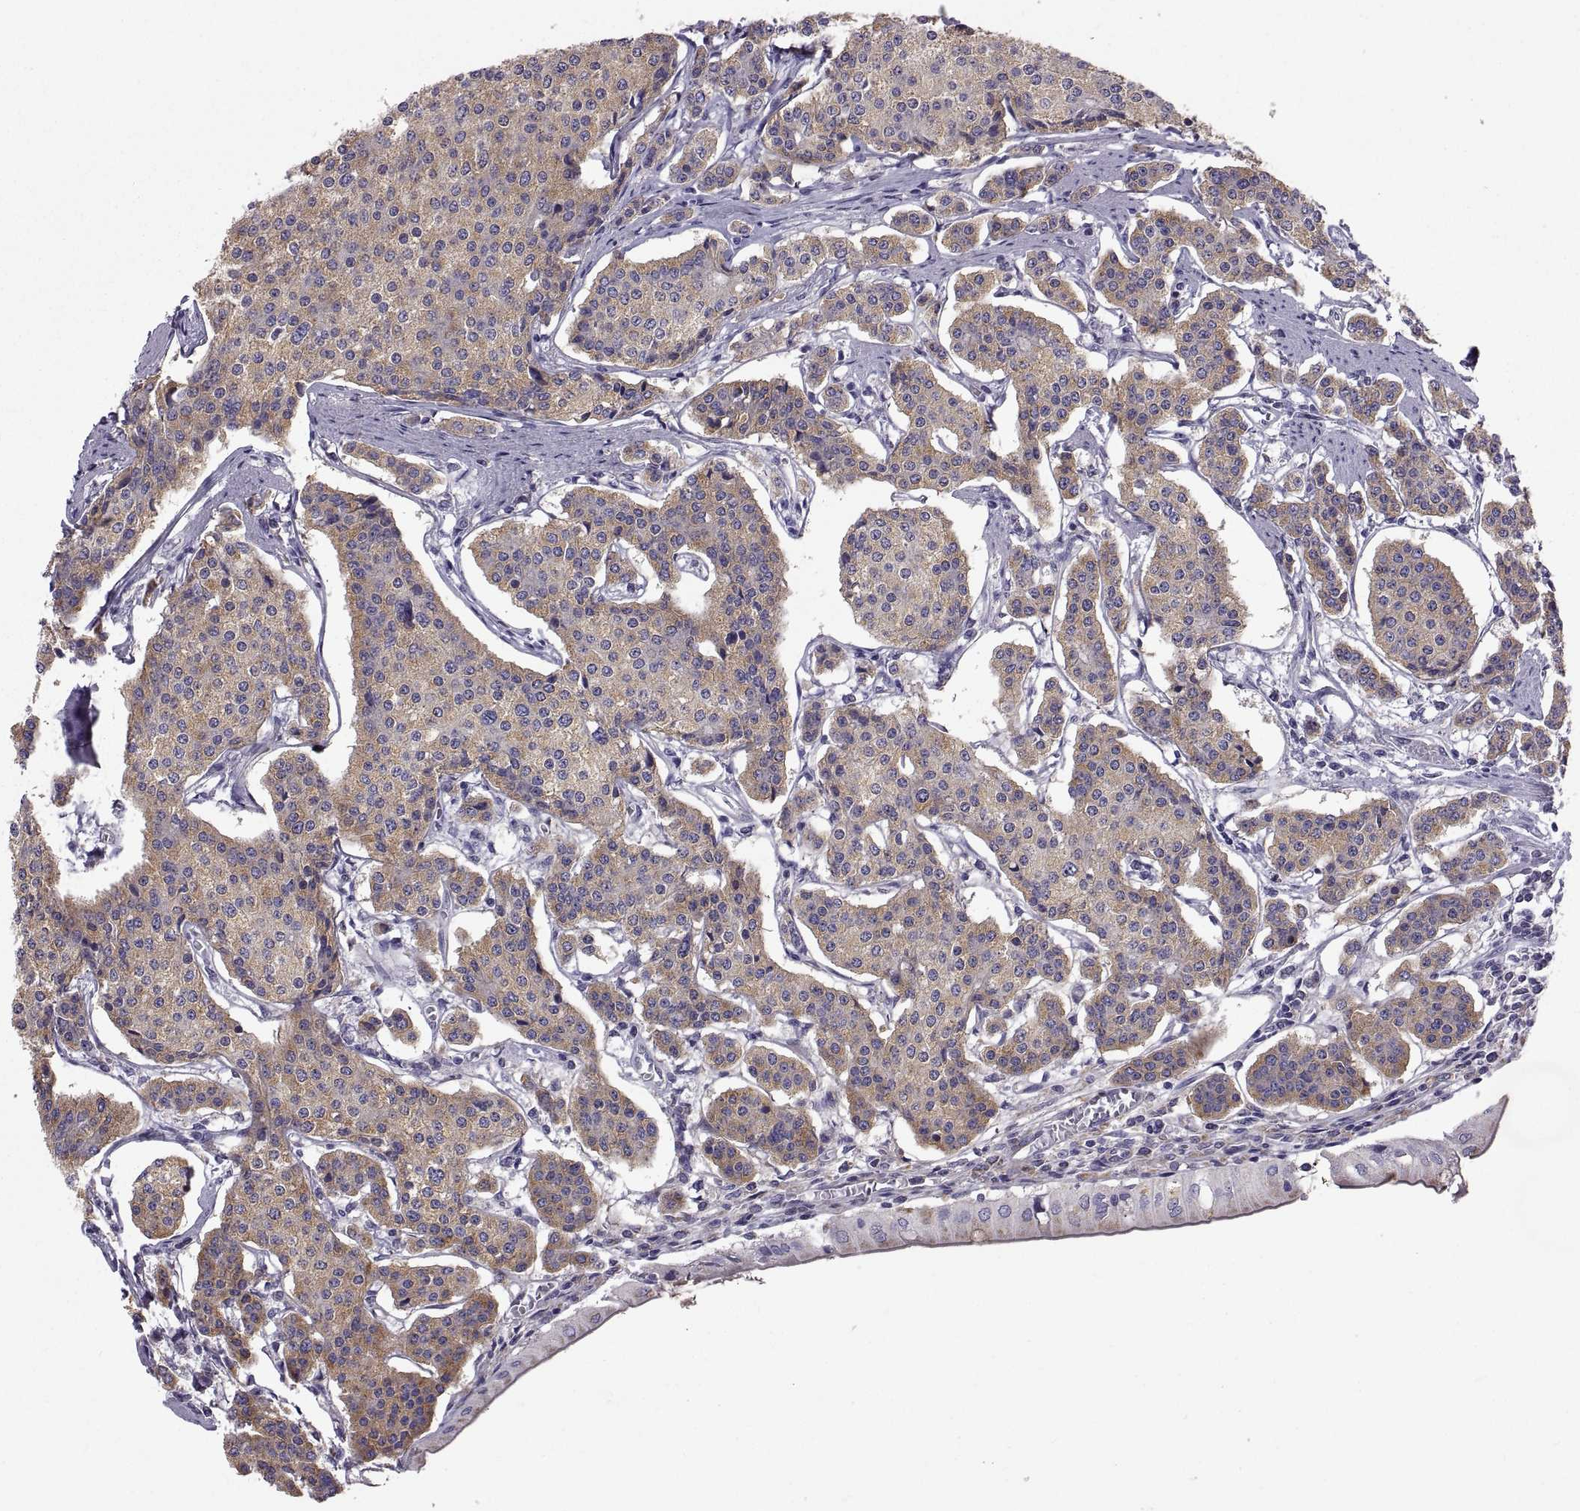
{"staining": {"intensity": "moderate", "quantity": ">75%", "location": "cytoplasmic/membranous"}, "tissue": "carcinoid", "cell_type": "Tumor cells", "image_type": "cancer", "snomed": [{"axis": "morphology", "description": "Carcinoid, malignant, NOS"}, {"axis": "topography", "description": "Small intestine"}], "caption": "A micrograph of human malignant carcinoid stained for a protein demonstrates moderate cytoplasmic/membranous brown staining in tumor cells. (Brightfield microscopy of DAB IHC at high magnification).", "gene": "ARSL", "patient": {"sex": "female", "age": 65}}